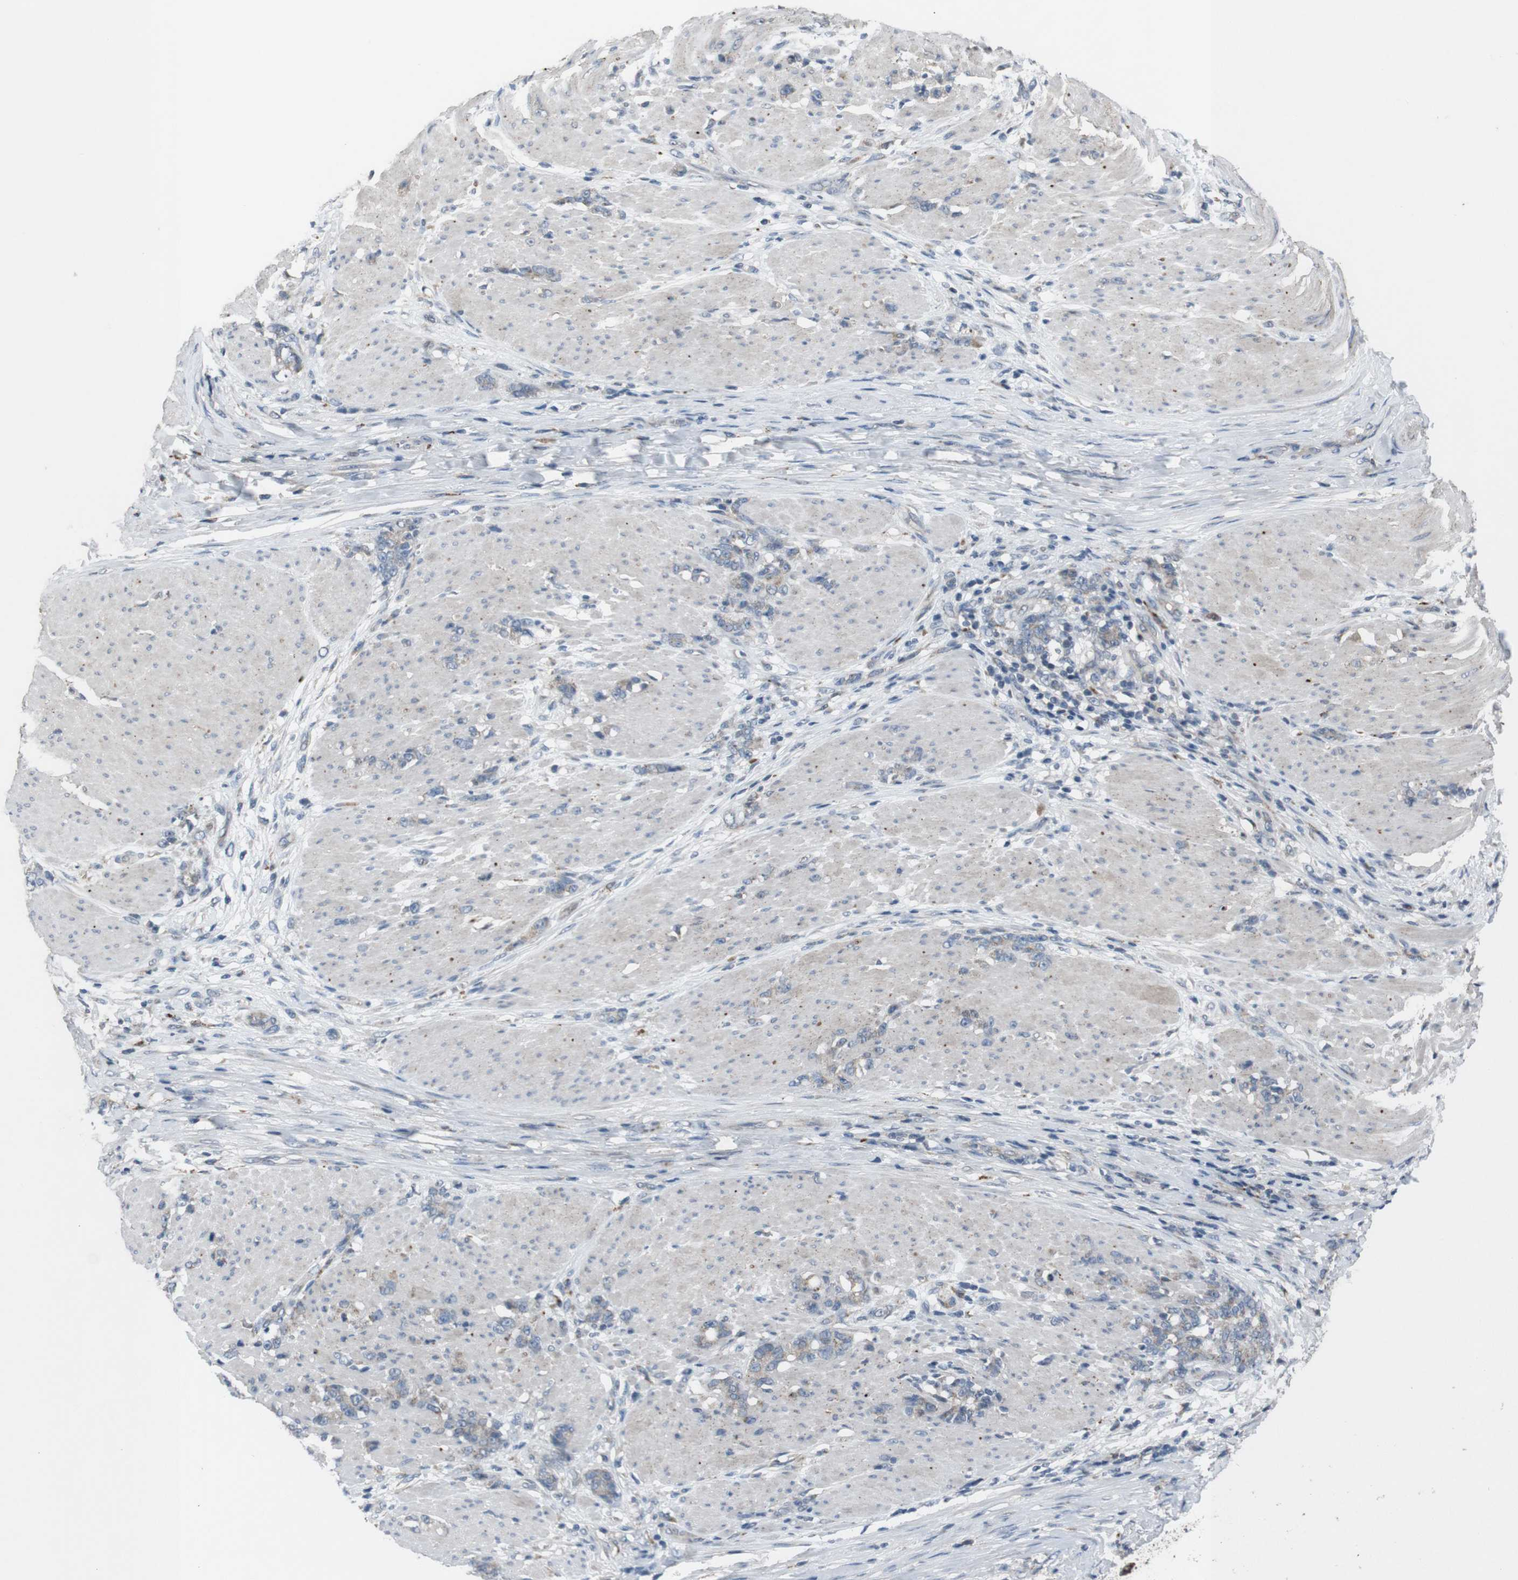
{"staining": {"intensity": "weak", "quantity": ">75%", "location": "cytoplasmic/membranous"}, "tissue": "stomach cancer", "cell_type": "Tumor cells", "image_type": "cancer", "snomed": [{"axis": "morphology", "description": "Adenocarcinoma, NOS"}, {"axis": "topography", "description": "Stomach, lower"}], "caption": "DAB (3,3'-diaminobenzidine) immunohistochemical staining of human stomach cancer (adenocarcinoma) displays weak cytoplasmic/membranous protein staining in about >75% of tumor cells.", "gene": "EFNA5", "patient": {"sex": "male", "age": 88}}